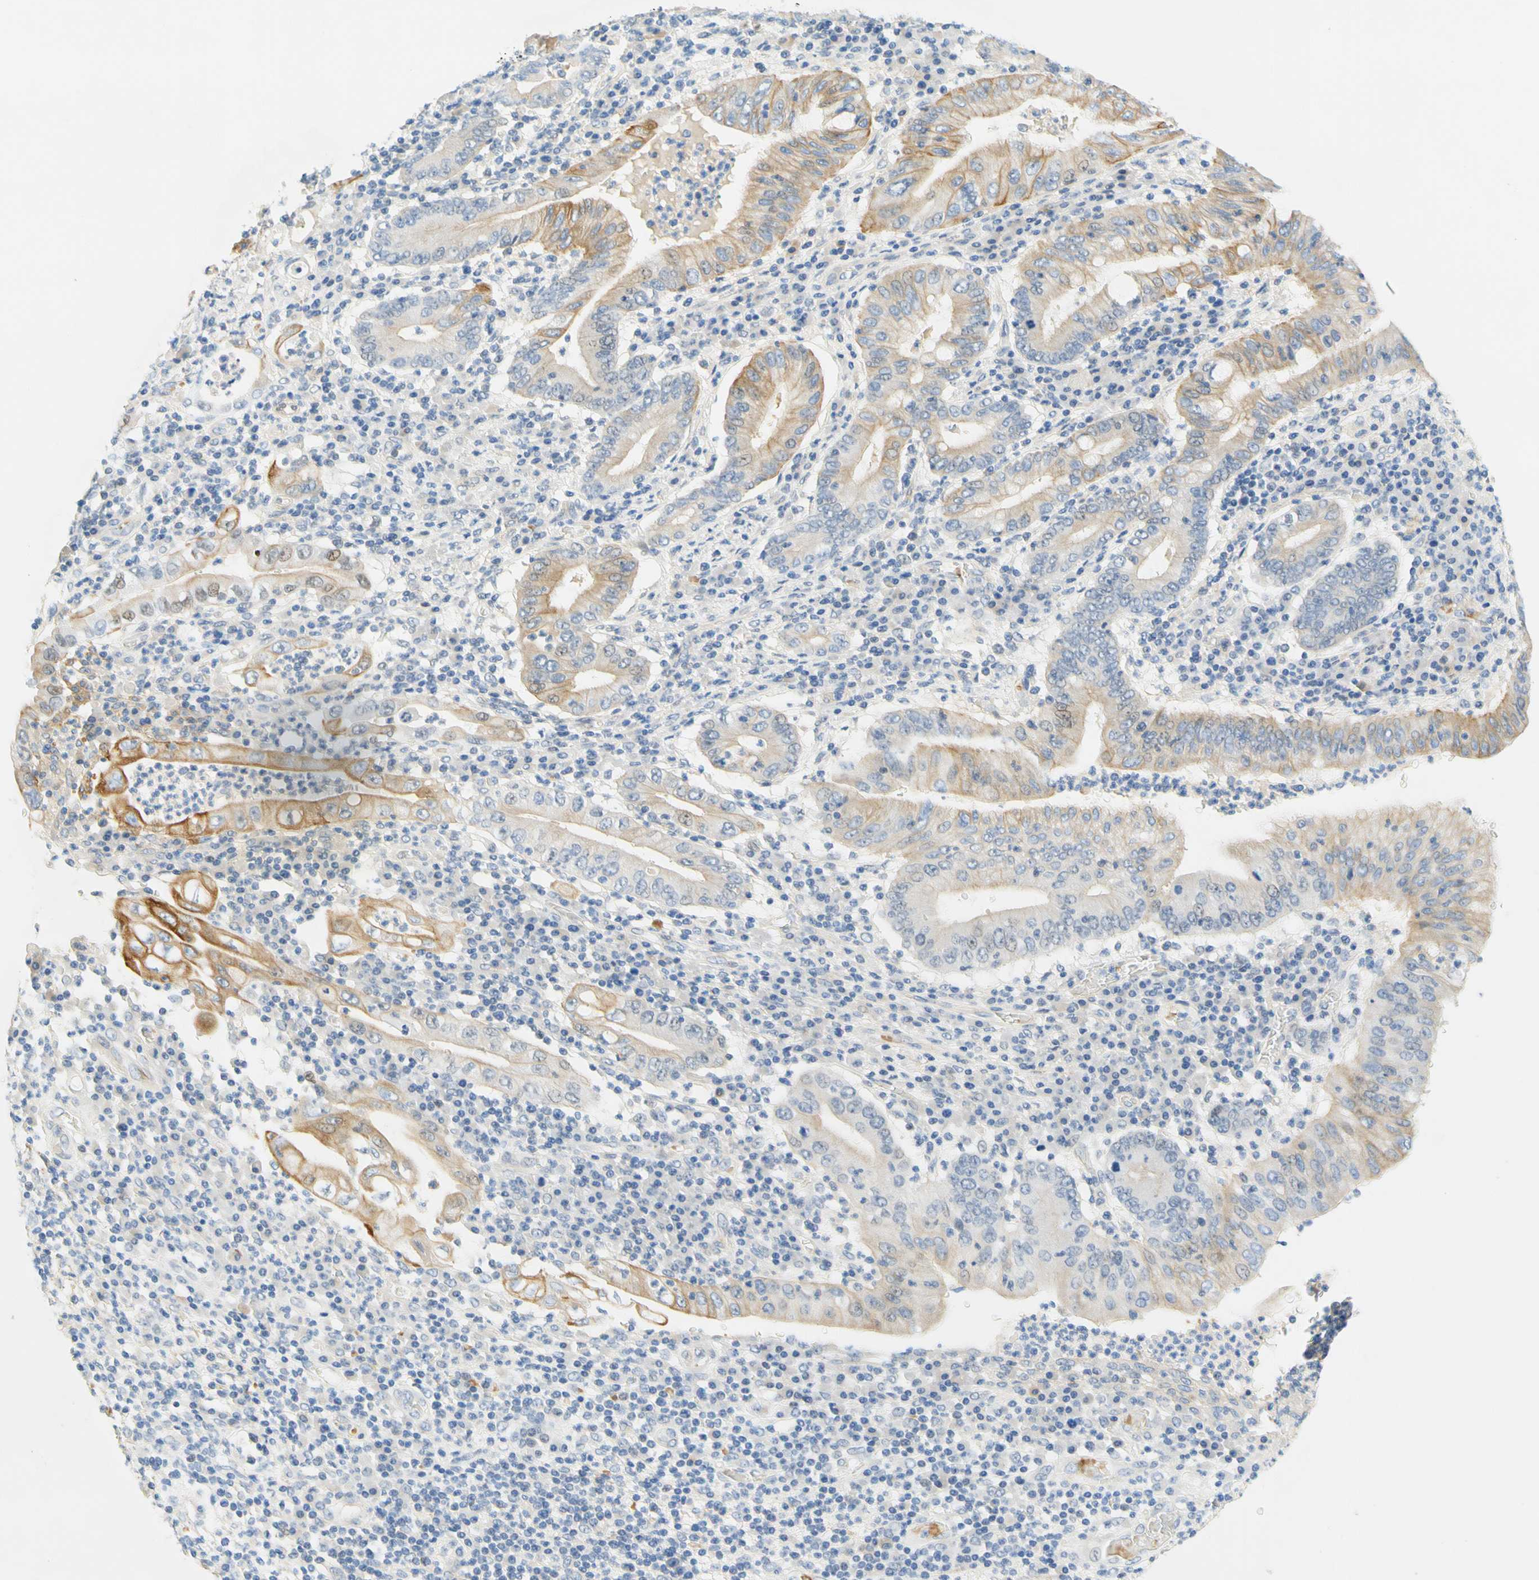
{"staining": {"intensity": "moderate", "quantity": ">75%", "location": "cytoplasmic/membranous"}, "tissue": "stomach cancer", "cell_type": "Tumor cells", "image_type": "cancer", "snomed": [{"axis": "morphology", "description": "Normal tissue, NOS"}, {"axis": "morphology", "description": "Adenocarcinoma, NOS"}, {"axis": "topography", "description": "Esophagus"}, {"axis": "topography", "description": "Stomach, upper"}, {"axis": "topography", "description": "Peripheral nerve tissue"}], "caption": "Adenocarcinoma (stomach) stained with a protein marker shows moderate staining in tumor cells.", "gene": "ENTREP2", "patient": {"sex": "male", "age": 62}}